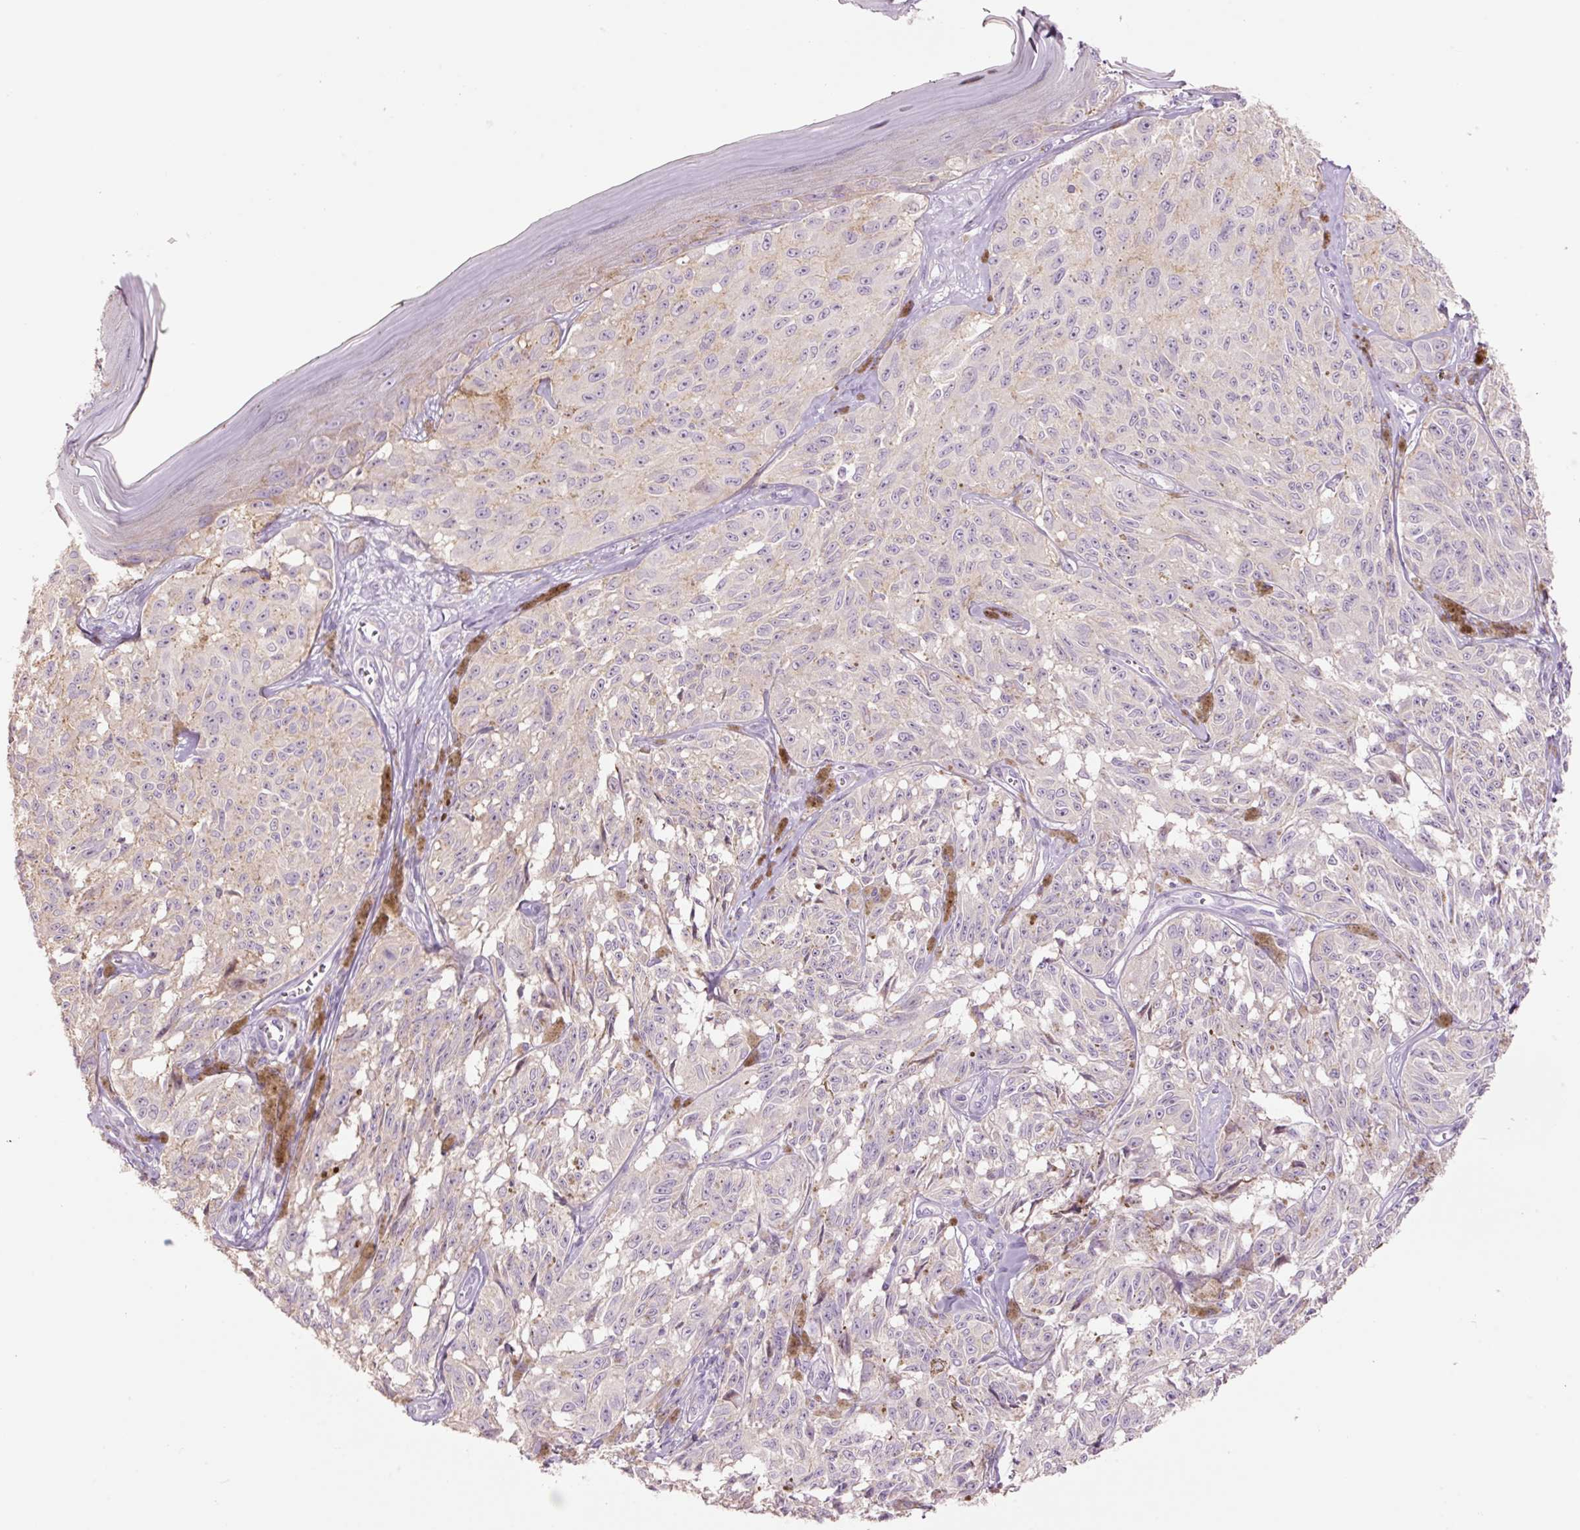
{"staining": {"intensity": "negative", "quantity": "none", "location": "none"}, "tissue": "melanoma", "cell_type": "Tumor cells", "image_type": "cancer", "snomed": [{"axis": "morphology", "description": "Malignant melanoma, NOS"}, {"axis": "topography", "description": "Skin"}], "caption": "High power microscopy micrograph of an immunohistochemistry photomicrograph of malignant melanoma, revealing no significant staining in tumor cells.", "gene": "HAX1", "patient": {"sex": "male", "age": 68}}